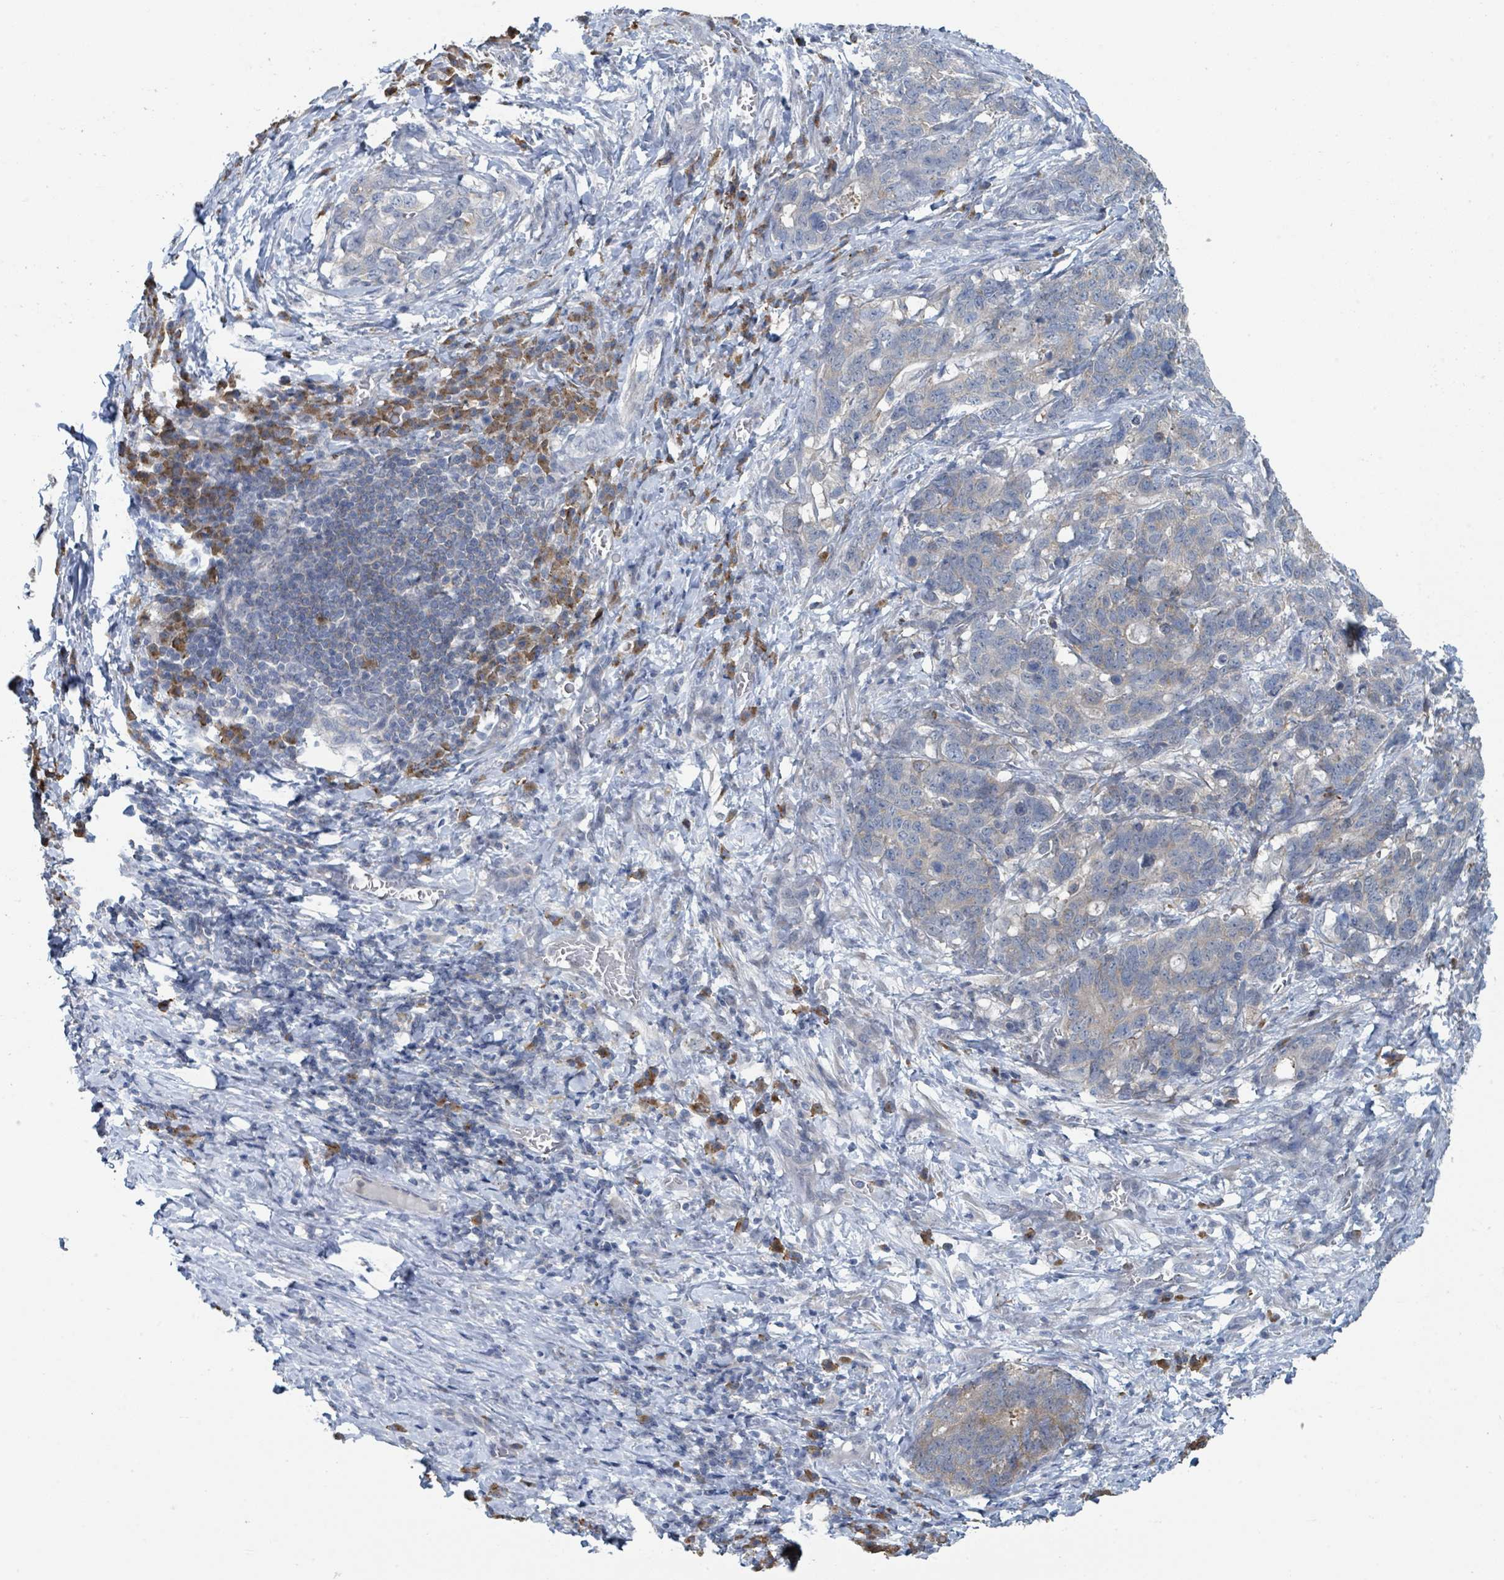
{"staining": {"intensity": "weak", "quantity": "25%-75%", "location": "cytoplasmic/membranous"}, "tissue": "stomach cancer", "cell_type": "Tumor cells", "image_type": "cancer", "snomed": [{"axis": "morphology", "description": "Normal tissue, NOS"}, {"axis": "morphology", "description": "Adenocarcinoma, NOS"}, {"axis": "topography", "description": "Stomach"}], "caption": "Brown immunohistochemical staining in human stomach cancer (adenocarcinoma) demonstrates weak cytoplasmic/membranous staining in approximately 25%-75% of tumor cells.", "gene": "ANKRD55", "patient": {"sex": "female", "age": 64}}